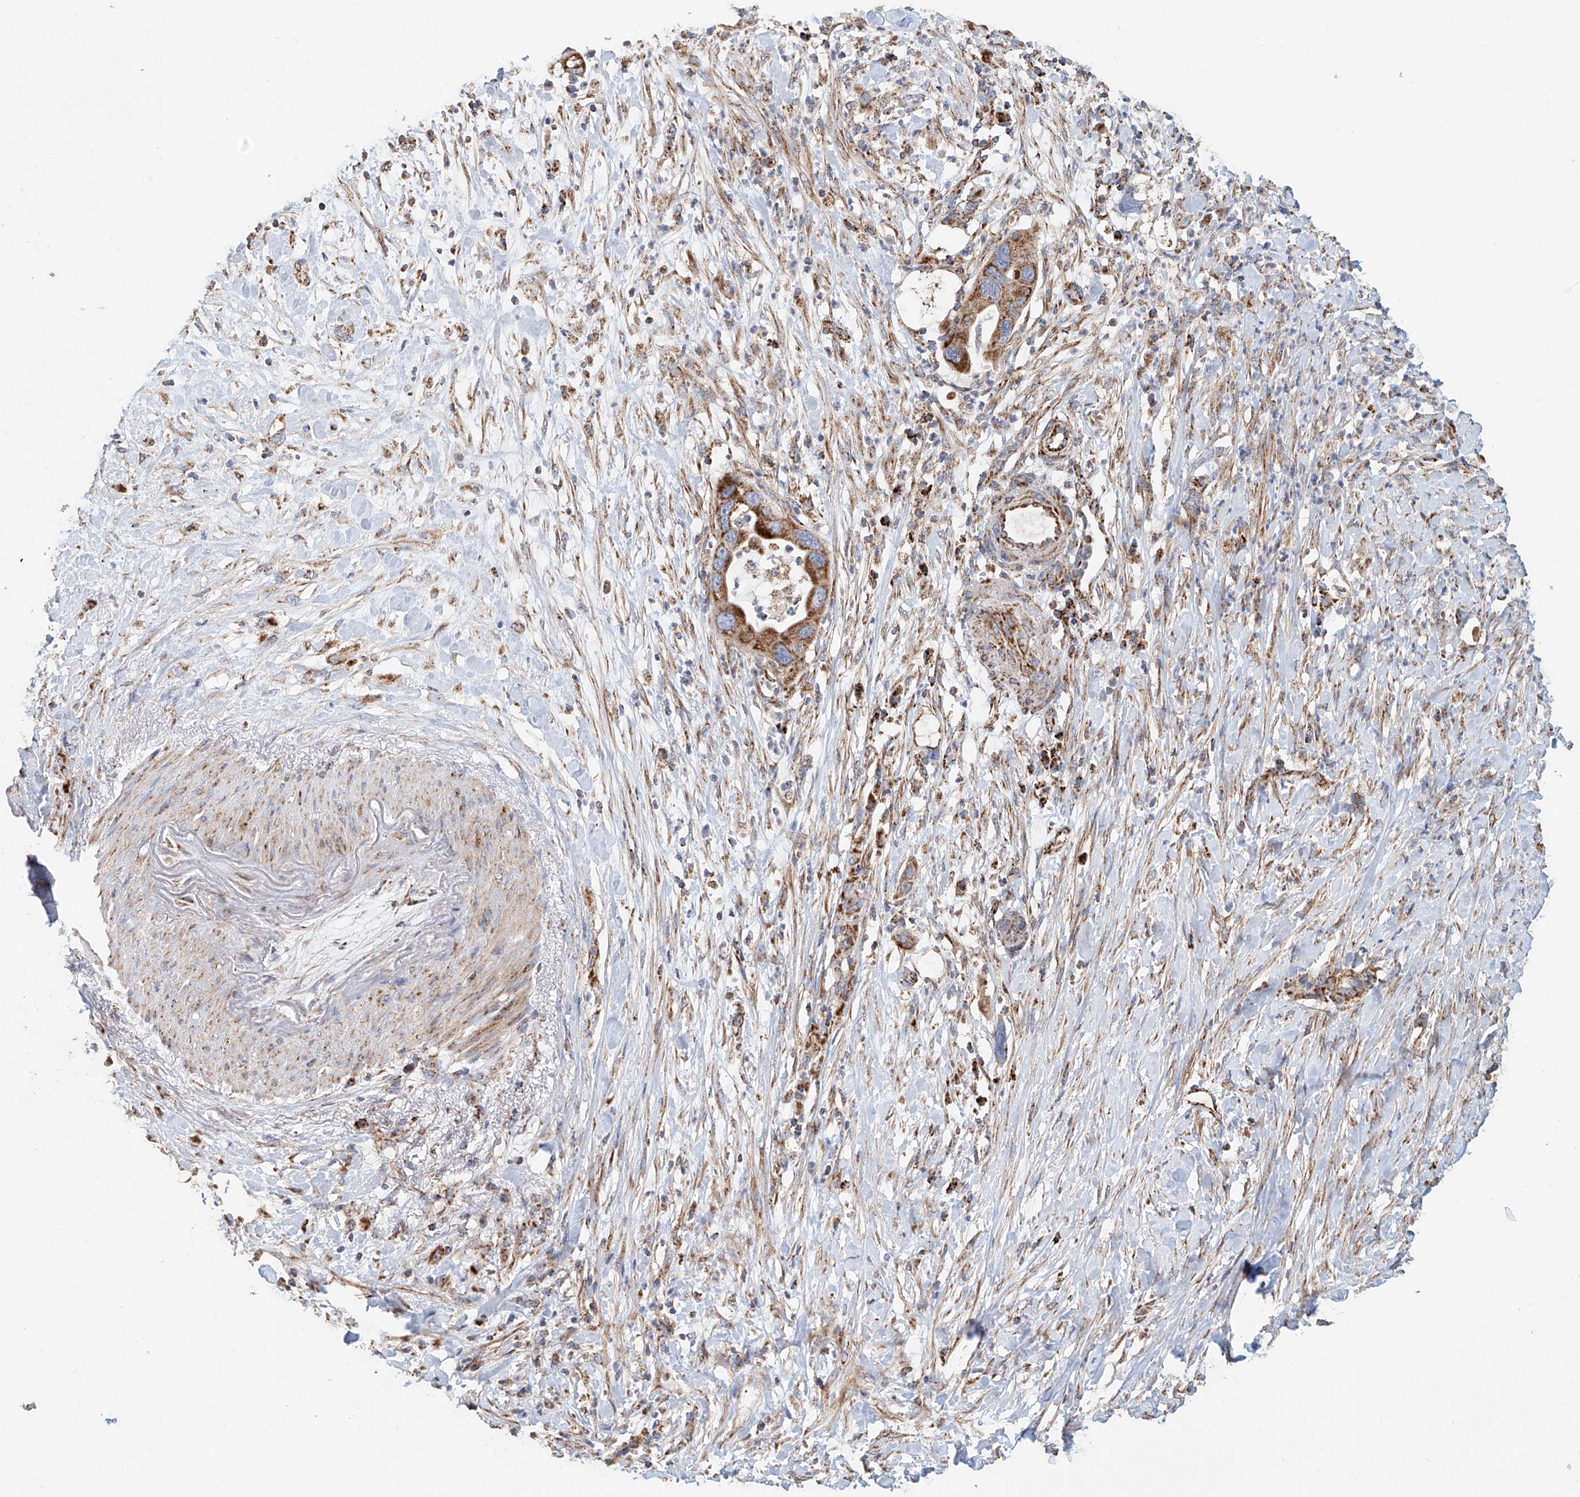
{"staining": {"intensity": "moderate", "quantity": ">75%", "location": "cytoplasmic/membranous"}, "tissue": "pancreatic cancer", "cell_type": "Tumor cells", "image_type": "cancer", "snomed": [{"axis": "morphology", "description": "Adenocarcinoma, NOS"}, {"axis": "topography", "description": "Pancreas"}], "caption": "The micrograph demonstrates immunohistochemical staining of pancreatic cancer (adenocarcinoma). There is moderate cytoplasmic/membranous staining is appreciated in approximately >75% of tumor cells.", "gene": "MCL1", "patient": {"sex": "female", "age": 71}}